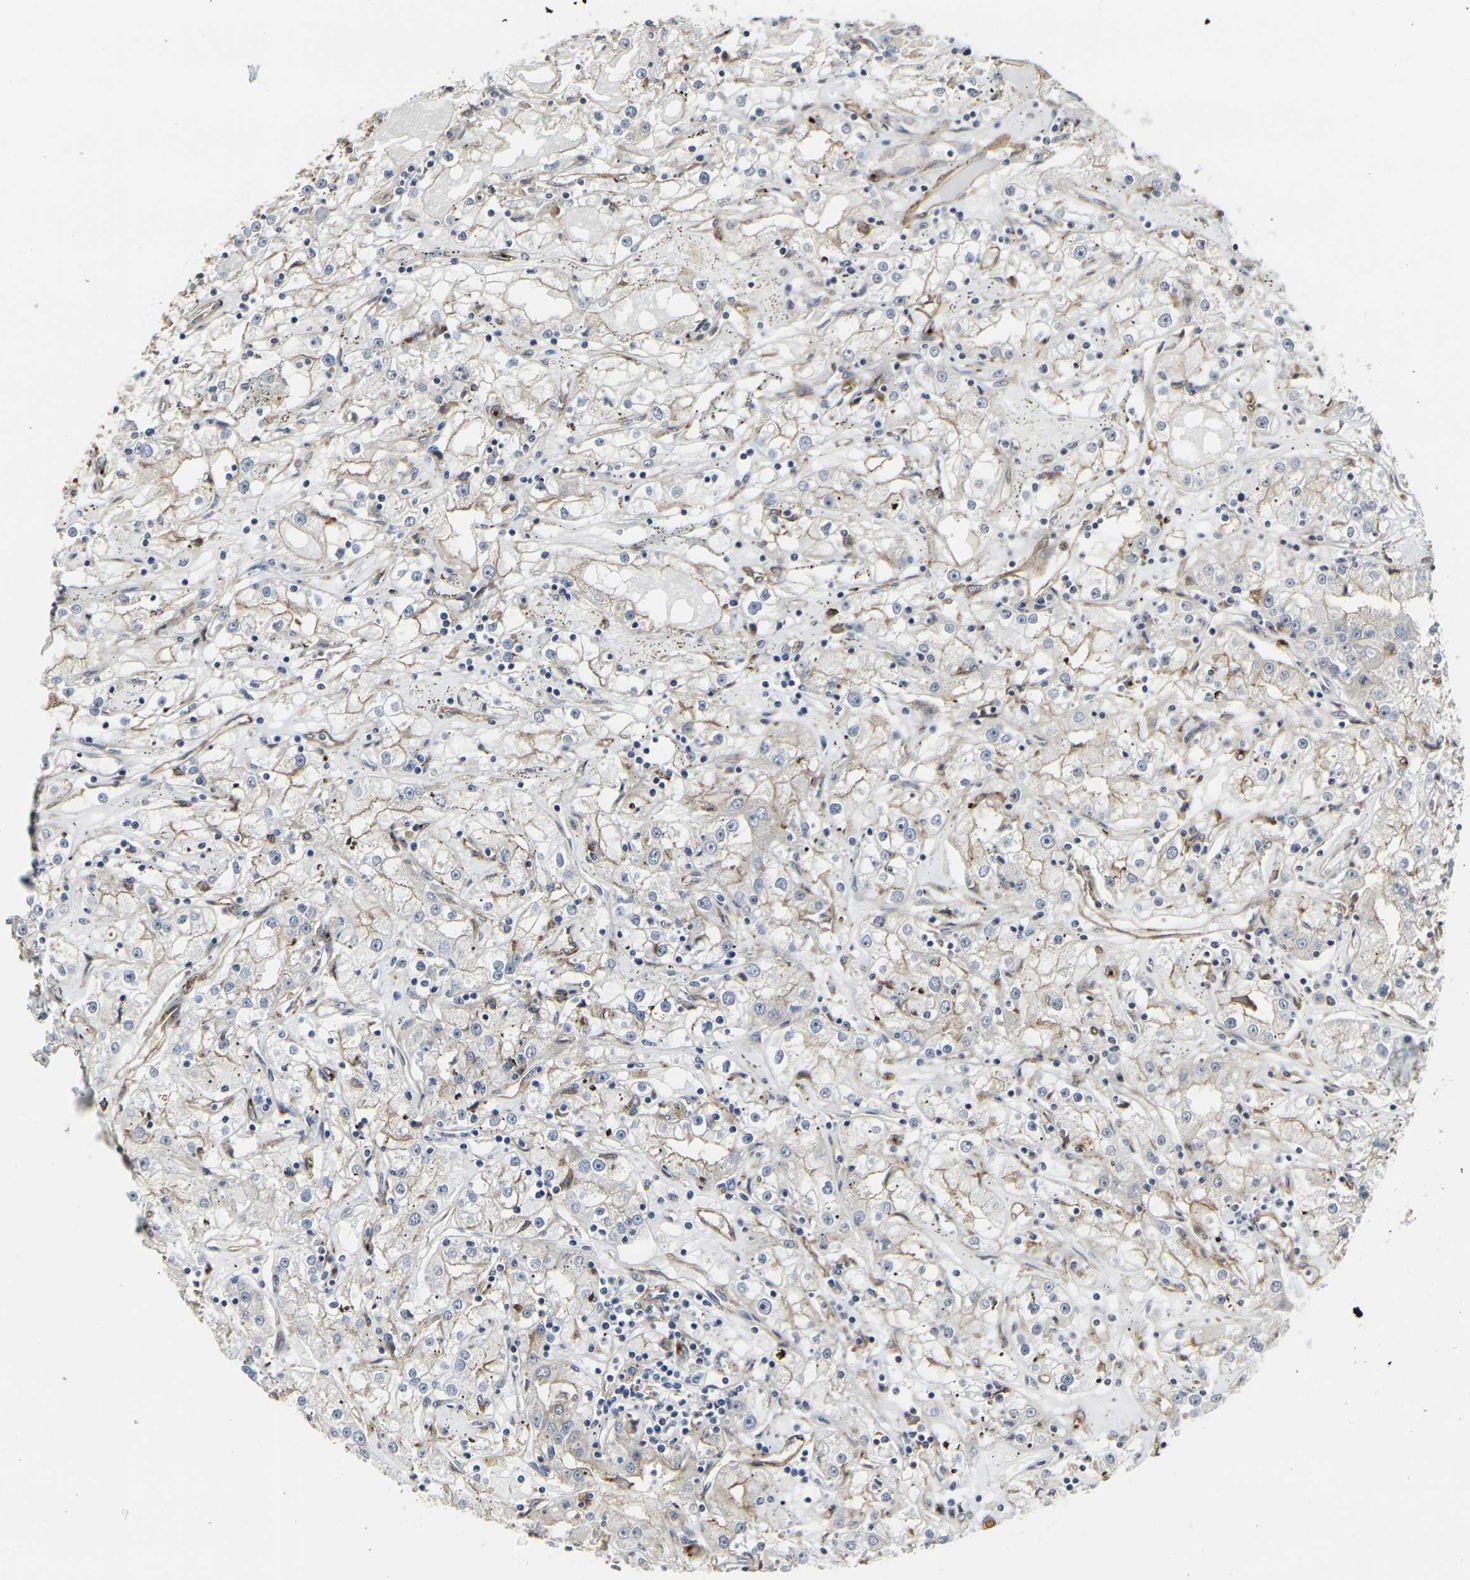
{"staining": {"intensity": "weak", "quantity": "<25%", "location": "cytoplasmic/membranous"}, "tissue": "renal cancer", "cell_type": "Tumor cells", "image_type": "cancer", "snomed": [{"axis": "morphology", "description": "Adenocarcinoma, NOS"}, {"axis": "topography", "description": "Kidney"}], "caption": "A high-resolution photomicrograph shows immunohistochemistry staining of adenocarcinoma (renal), which exhibits no significant expression in tumor cells.", "gene": "MYOF", "patient": {"sex": "male", "age": 56}}